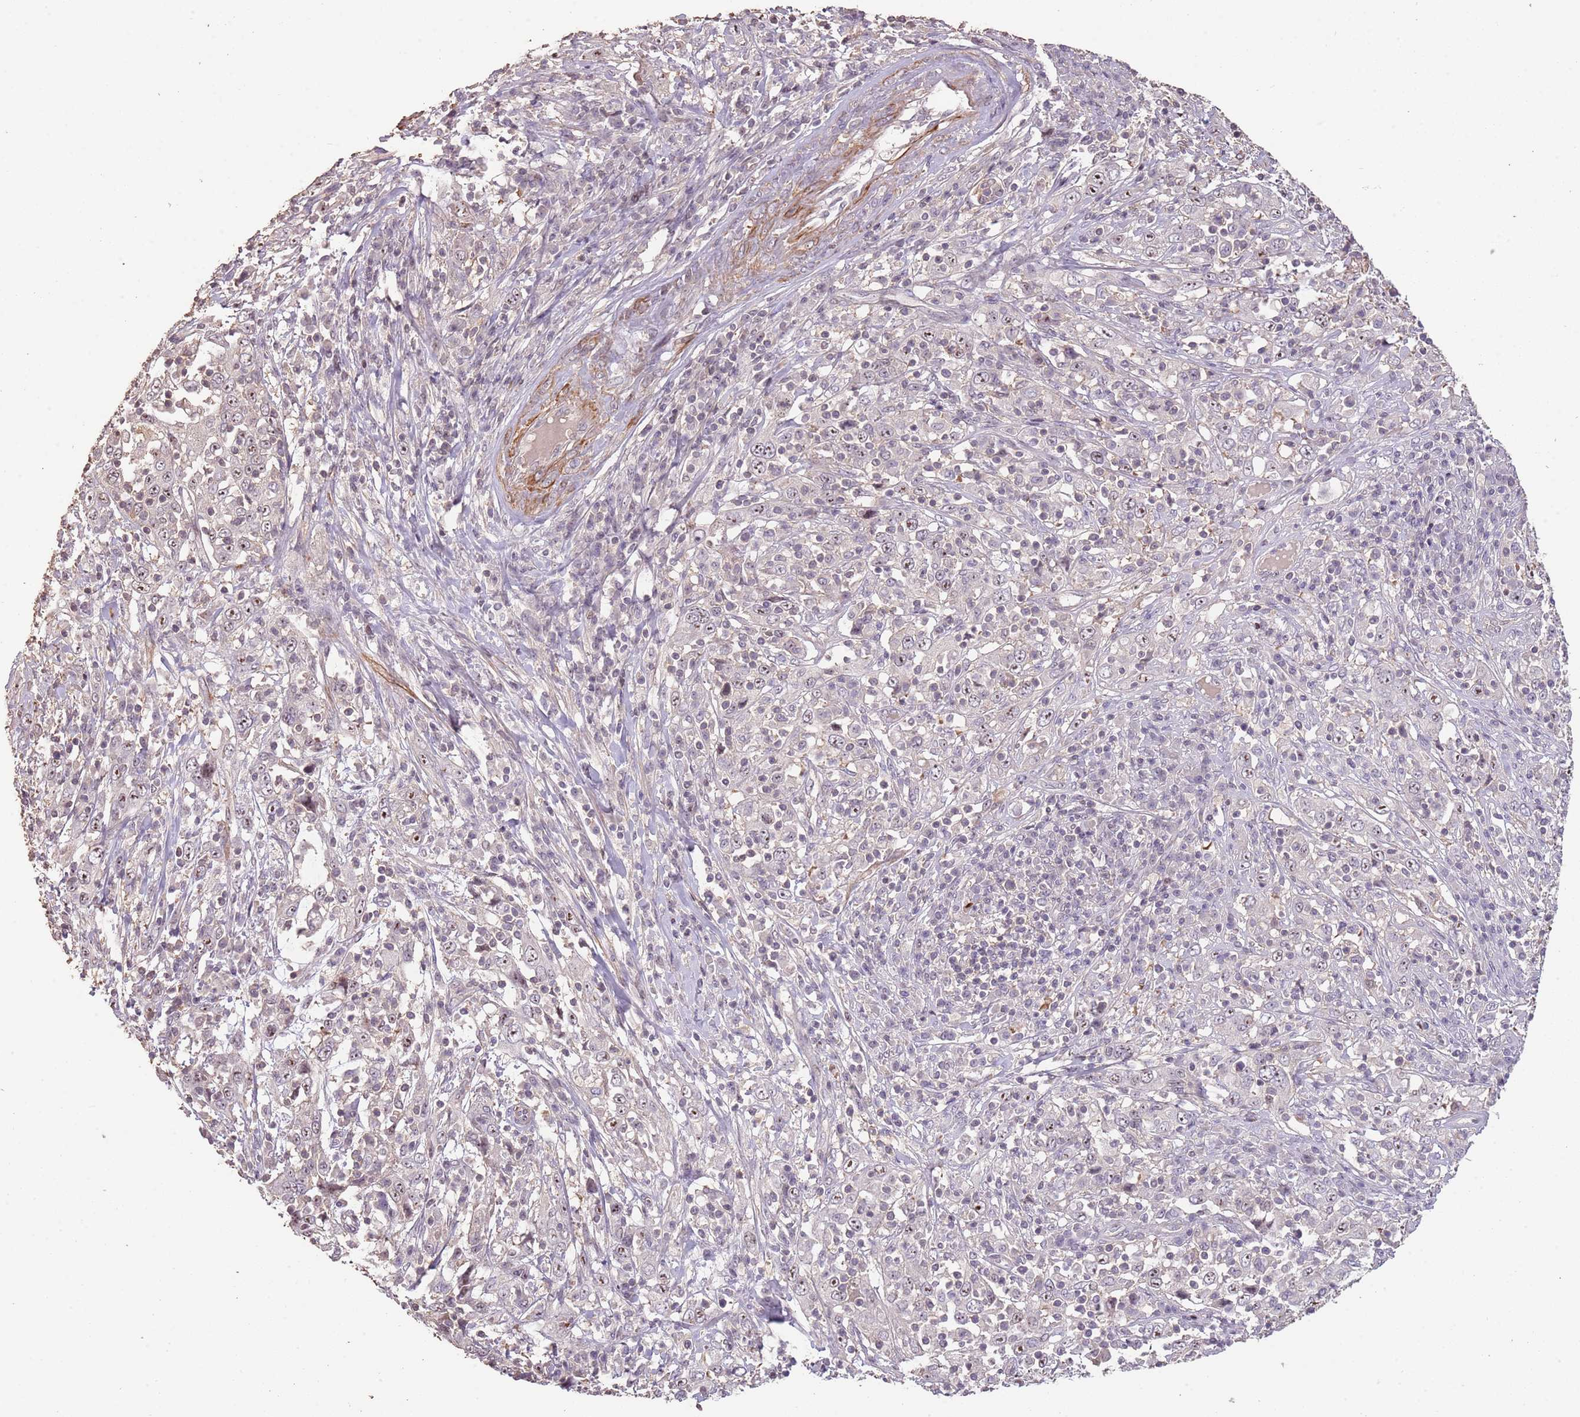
{"staining": {"intensity": "weak", "quantity": "25%-75%", "location": "nuclear"}, "tissue": "cervical cancer", "cell_type": "Tumor cells", "image_type": "cancer", "snomed": [{"axis": "morphology", "description": "Squamous cell carcinoma, NOS"}, {"axis": "topography", "description": "Cervix"}], "caption": "Immunohistochemistry (IHC) of squamous cell carcinoma (cervical) shows low levels of weak nuclear expression in about 25%-75% of tumor cells.", "gene": "ADTRP", "patient": {"sex": "female", "age": 46}}